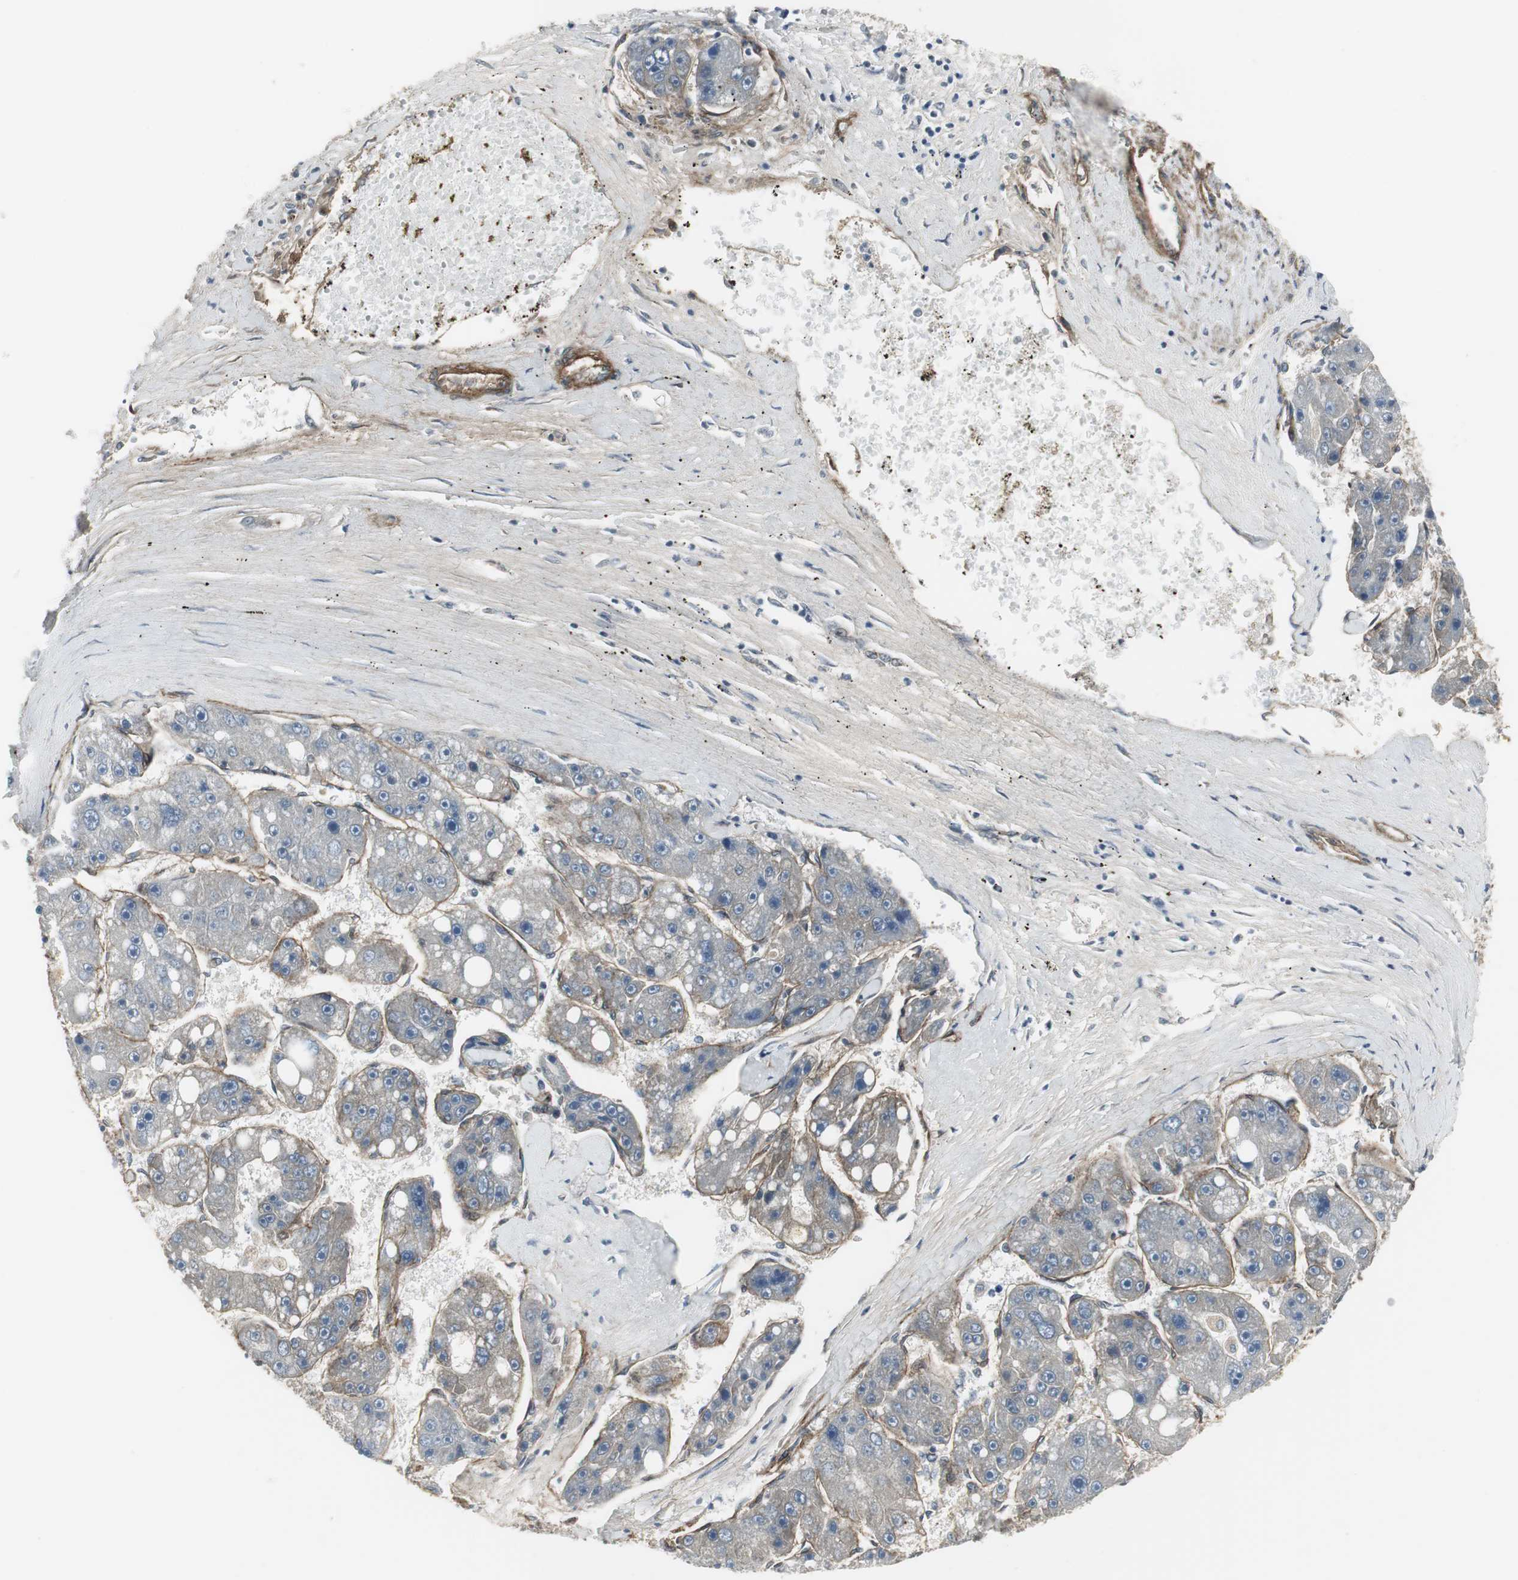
{"staining": {"intensity": "moderate", "quantity": "25%-75%", "location": "cytoplasmic/membranous"}, "tissue": "liver cancer", "cell_type": "Tumor cells", "image_type": "cancer", "snomed": [{"axis": "morphology", "description": "Carcinoma, Hepatocellular, NOS"}, {"axis": "topography", "description": "Liver"}], "caption": "Immunohistochemistry (IHC) of human hepatocellular carcinoma (liver) reveals medium levels of moderate cytoplasmic/membranous staining in about 25%-75% of tumor cells. (Stains: DAB (3,3'-diaminobenzidine) in brown, nuclei in blue, Microscopy: brightfield microscopy at high magnification).", "gene": "SCYL3", "patient": {"sex": "female", "age": 61}}